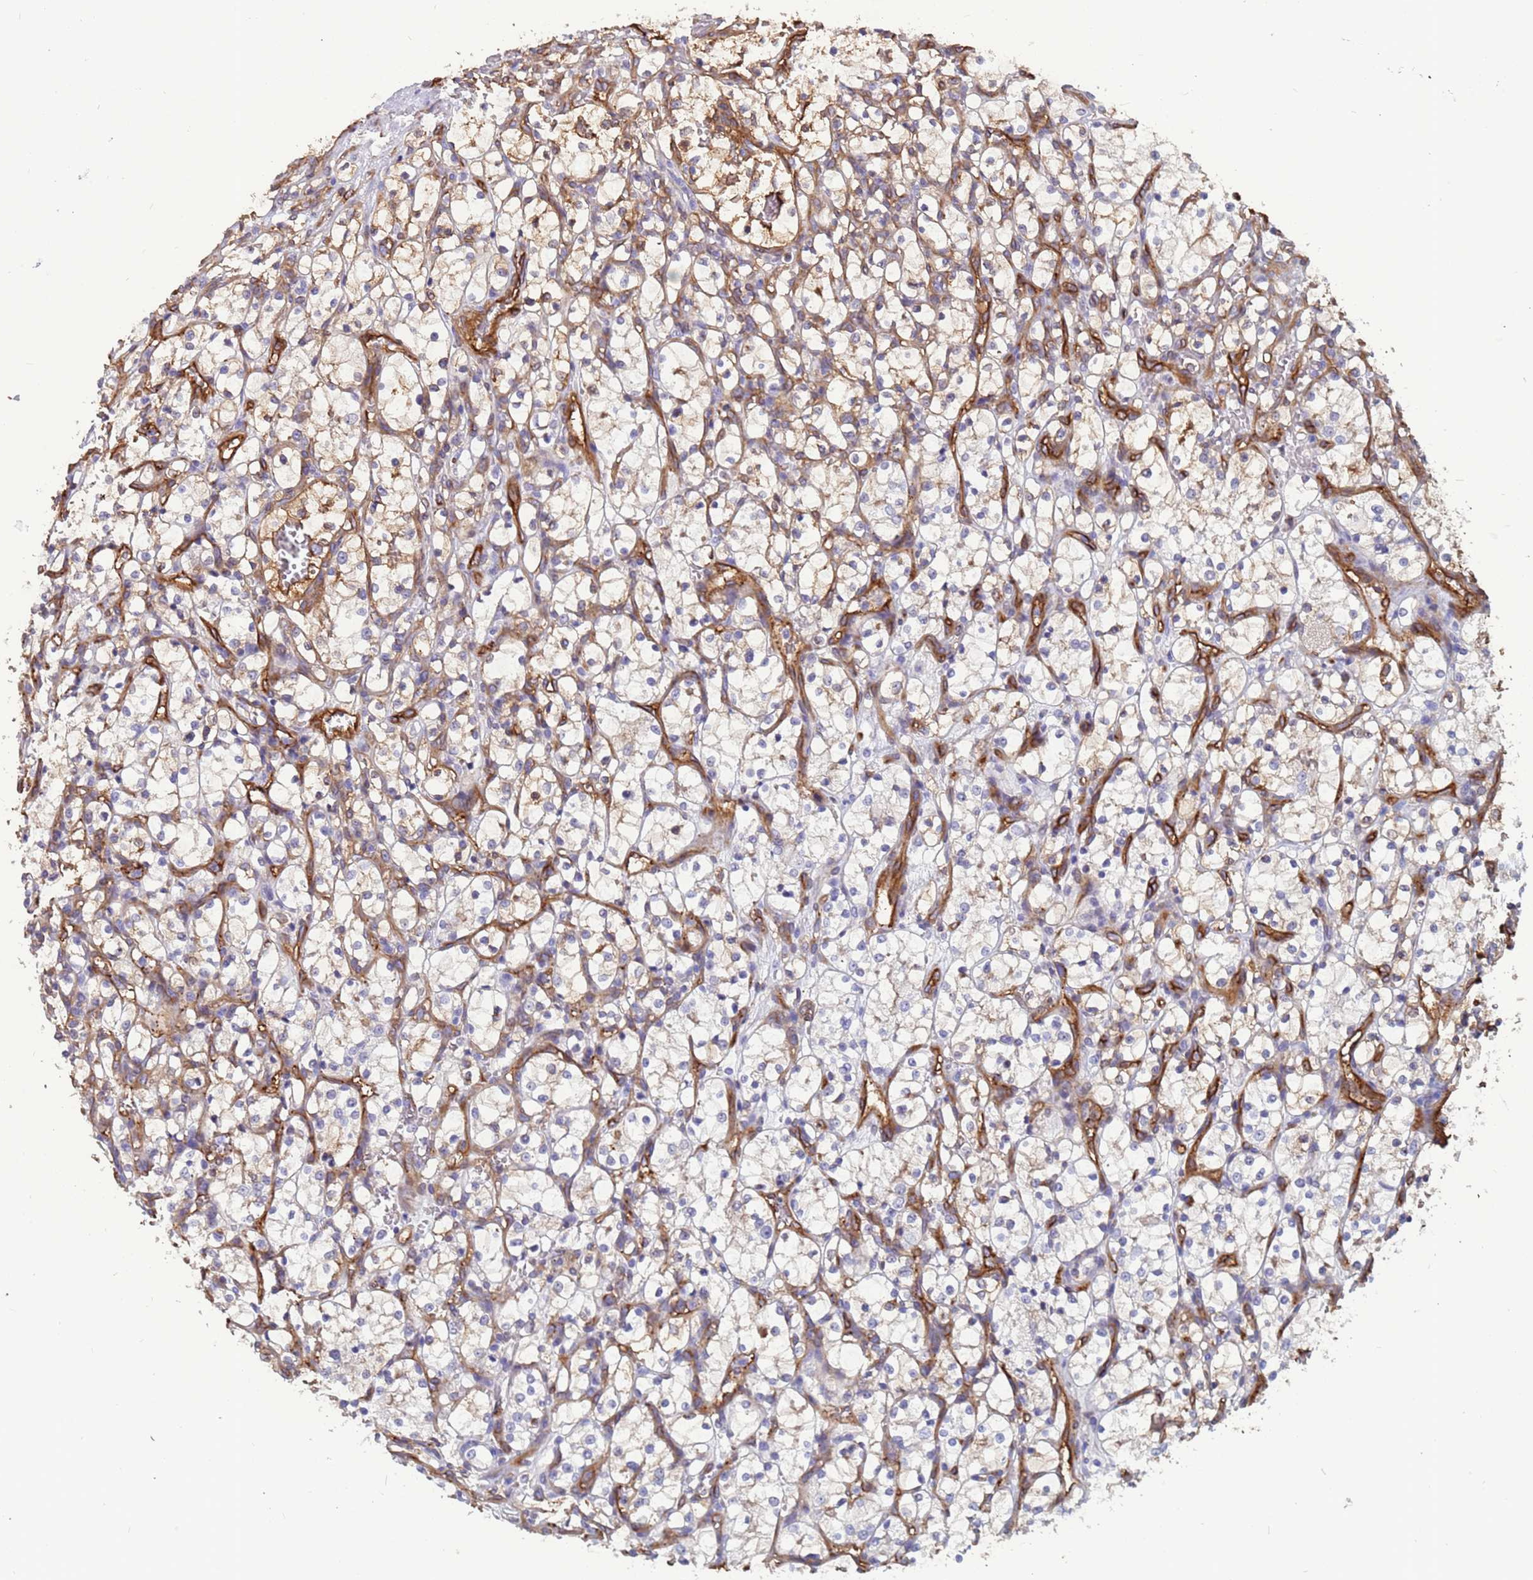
{"staining": {"intensity": "negative", "quantity": "none", "location": "none"}, "tissue": "renal cancer", "cell_type": "Tumor cells", "image_type": "cancer", "snomed": [{"axis": "morphology", "description": "Adenocarcinoma, NOS"}, {"axis": "topography", "description": "Kidney"}], "caption": "The immunohistochemistry (IHC) image has no significant staining in tumor cells of renal adenocarcinoma tissue. (Stains: DAB immunohistochemistry with hematoxylin counter stain, Microscopy: brightfield microscopy at high magnification).", "gene": "EHD2", "patient": {"sex": "female", "age": 69}}